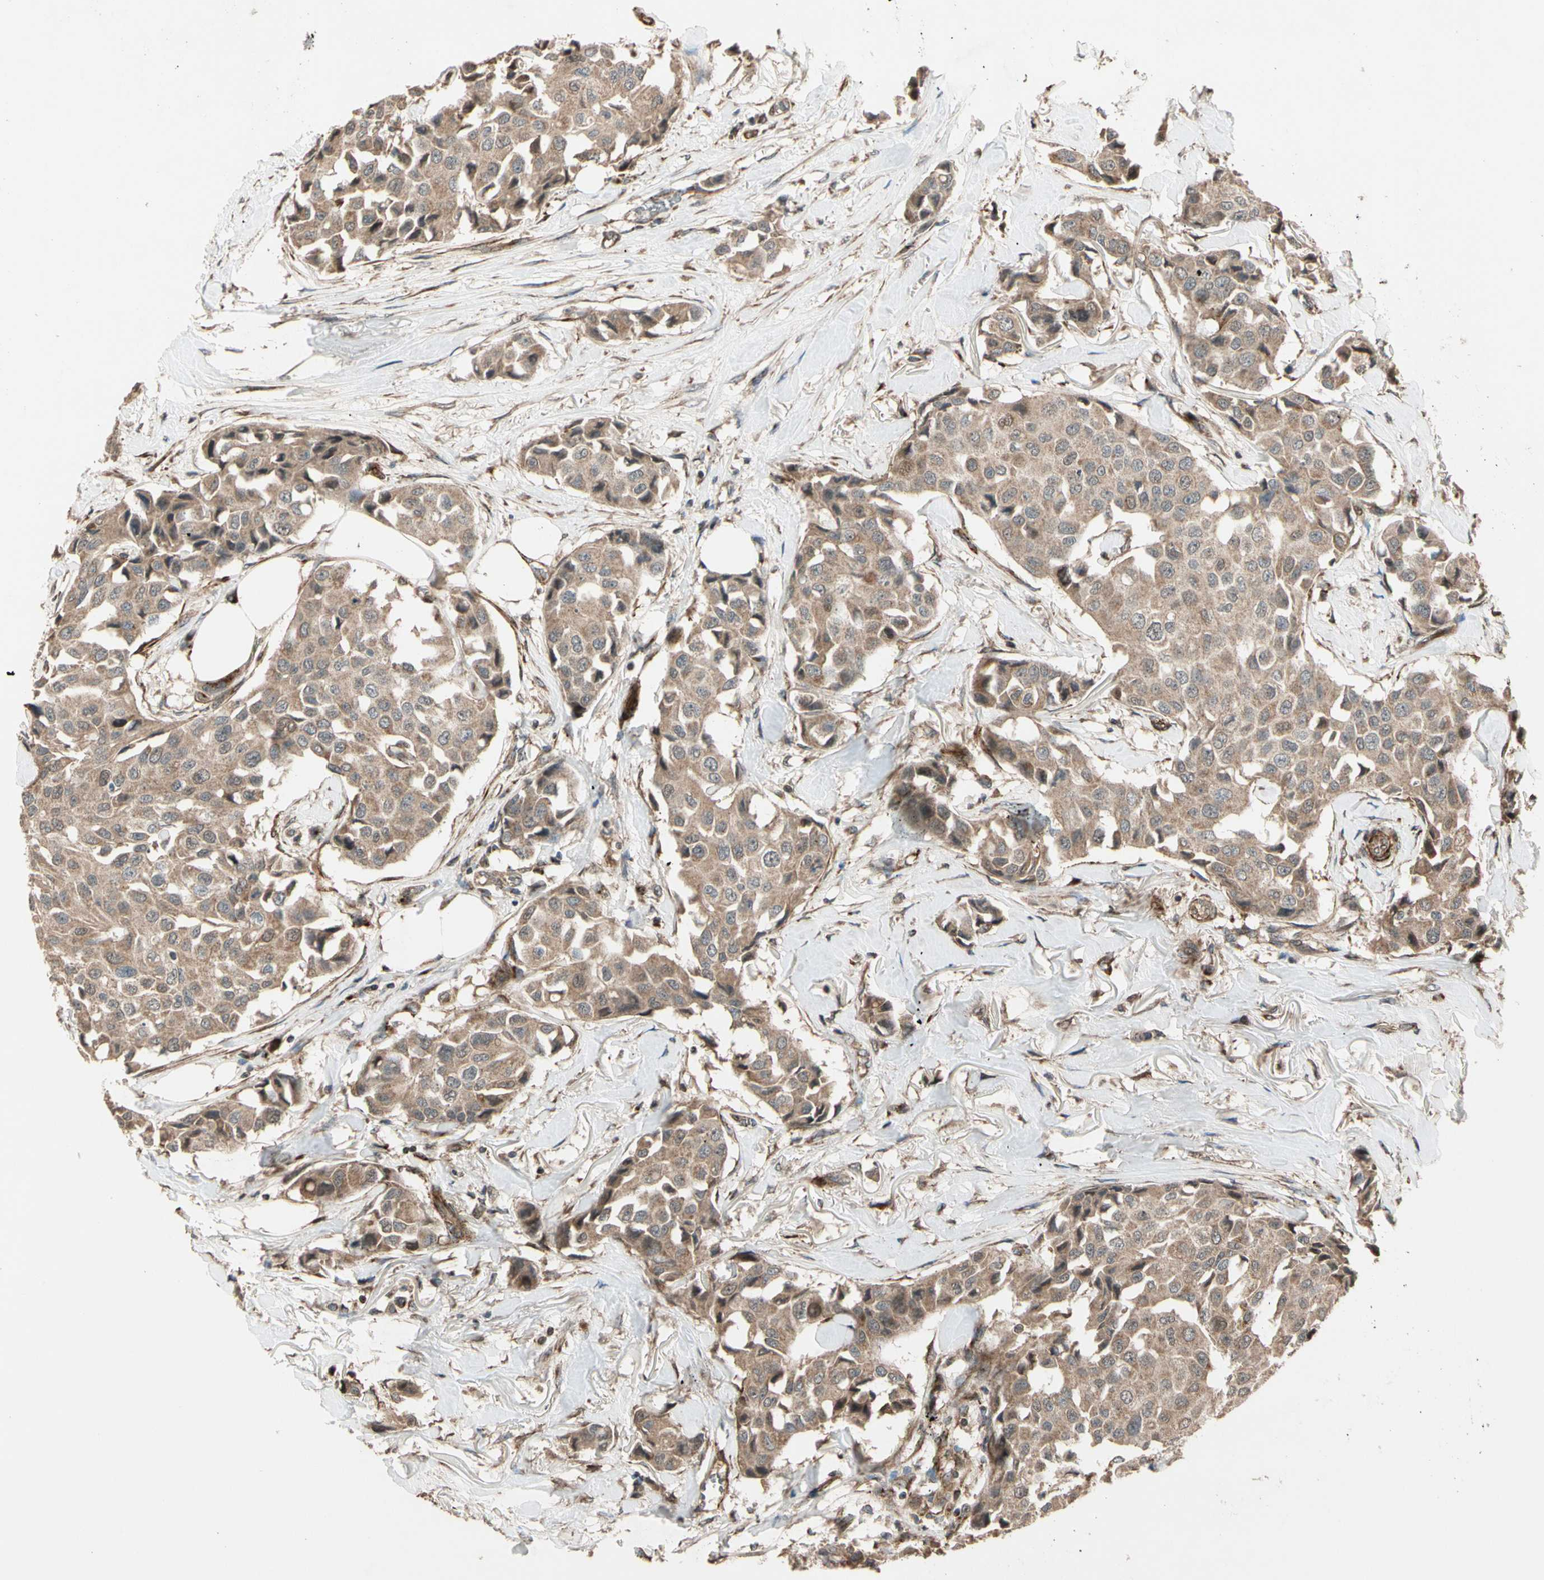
{"staining": {"intensity": "moderate", "quantity": ">75%", "location": "cytoplasmic/membranous"}, "tissue": "breast cancer", "cell_type": "Tumor cells", "image_type": "cancer", "snomed": [{"axis": "morphology", "description": "Duct carcinoma"}, {"axis": "topography", "description": "Breast"}], "caption": "Human breast infiltrating ductal carcinoma stained with a brown dye exhibits moderate cytoplasmic/membranous positive positivity in about >75% of tumor cells.", "gene": "GCK", "patient": {"sex": "female", "age": 80}}